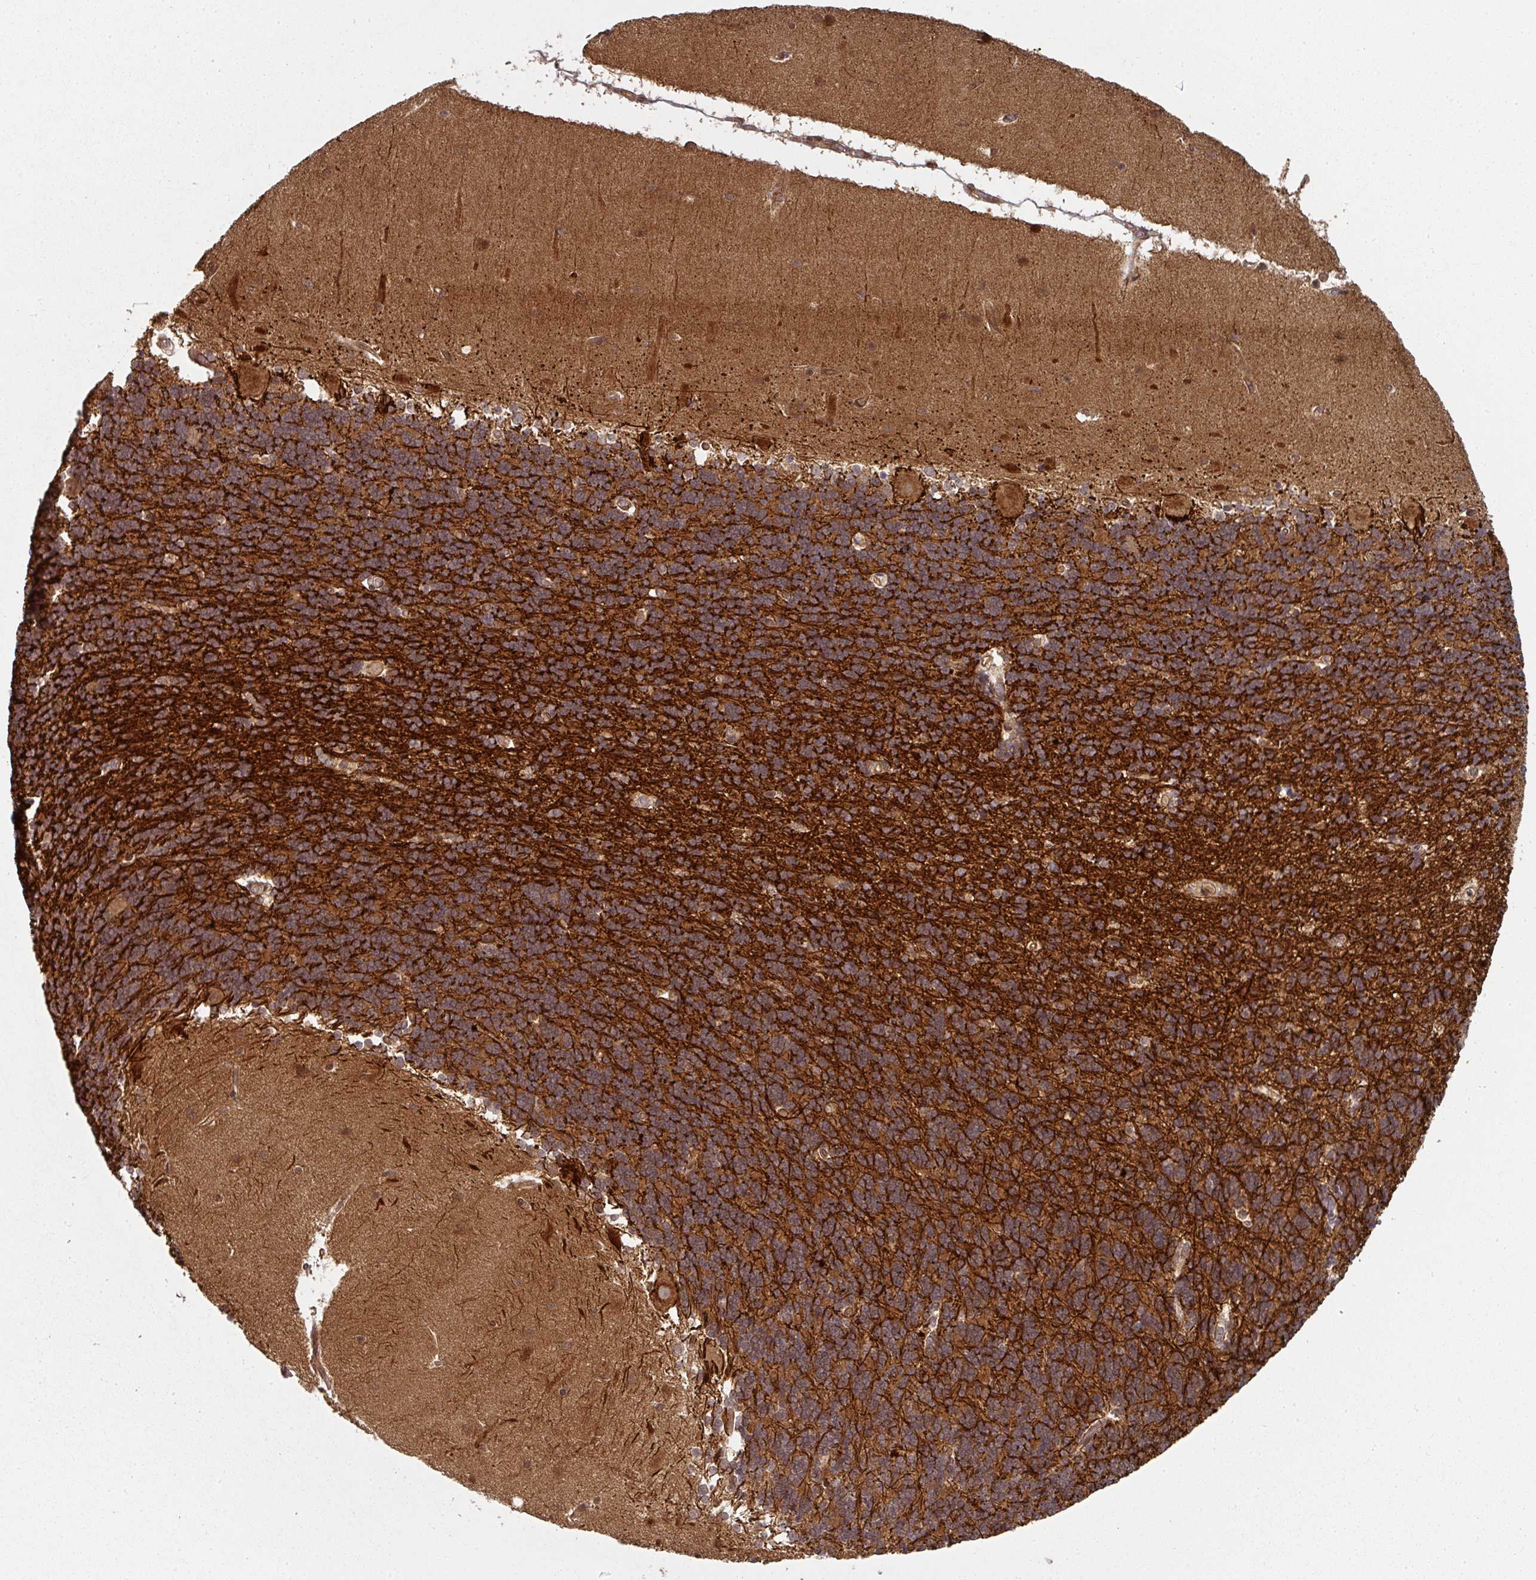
{"staining": {"intensity": "moderate", "quantity": ">75%", "location": "cytoplasmic/membranous"}, "tissue": "cerebellum", "cell_type": "Cells in granular layer", "image_type": "normal", "snomed": [{"axis": "morphology", "description": "Normal tissue, NOS"}, {"axis": "topography", "description": "Cerebellum"}], "caption": "This is a histology image of IHC staining of normal cerebellum, which shows moderate staining in the cytoplasmic/membranous of cells in granular layer.", "gene": "EIF4EBP2", "patient": {"sex": "female", "age": 54}}